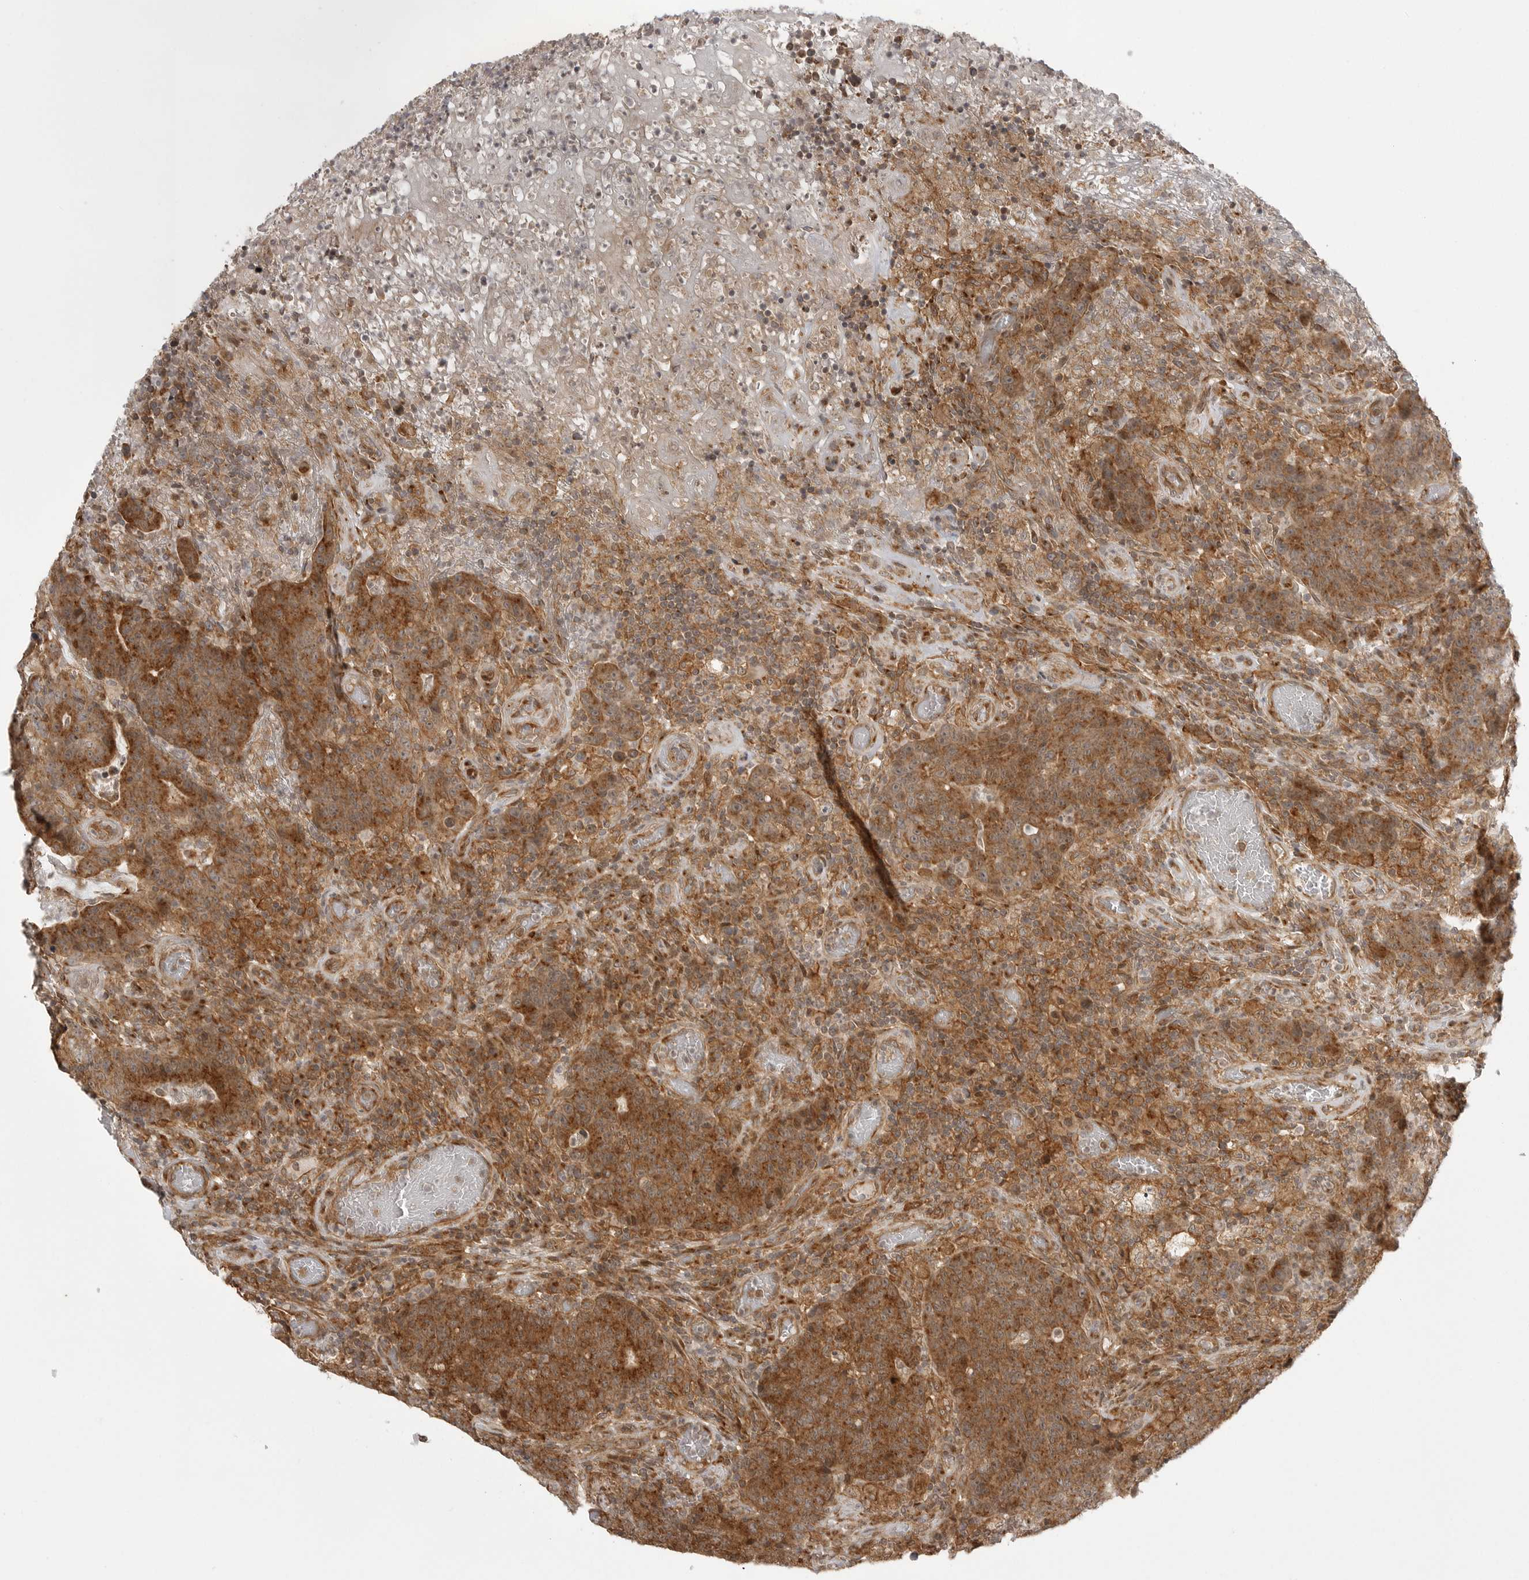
{"staining": {"intensity": "strong", "quantity": ">75%", "location": "cytoplasmic/membranous"}, "tissue": "colorectal cancer", "cell_type": "Tumor cells", "image_type": "cancer", "snomed": [{"axis": "morphology", "description": "Adenocarcinoma, NOS"}, {"axis": "topography", "description": "Colon"}], "caption": "A micrograph of human colorectal adenocarcinoma stained for a protein displays strong cytoplasmic/membranous brown staining in tumor cells.", "gene": "FAT3", "patient": {"sex": "female", "age": 75}}